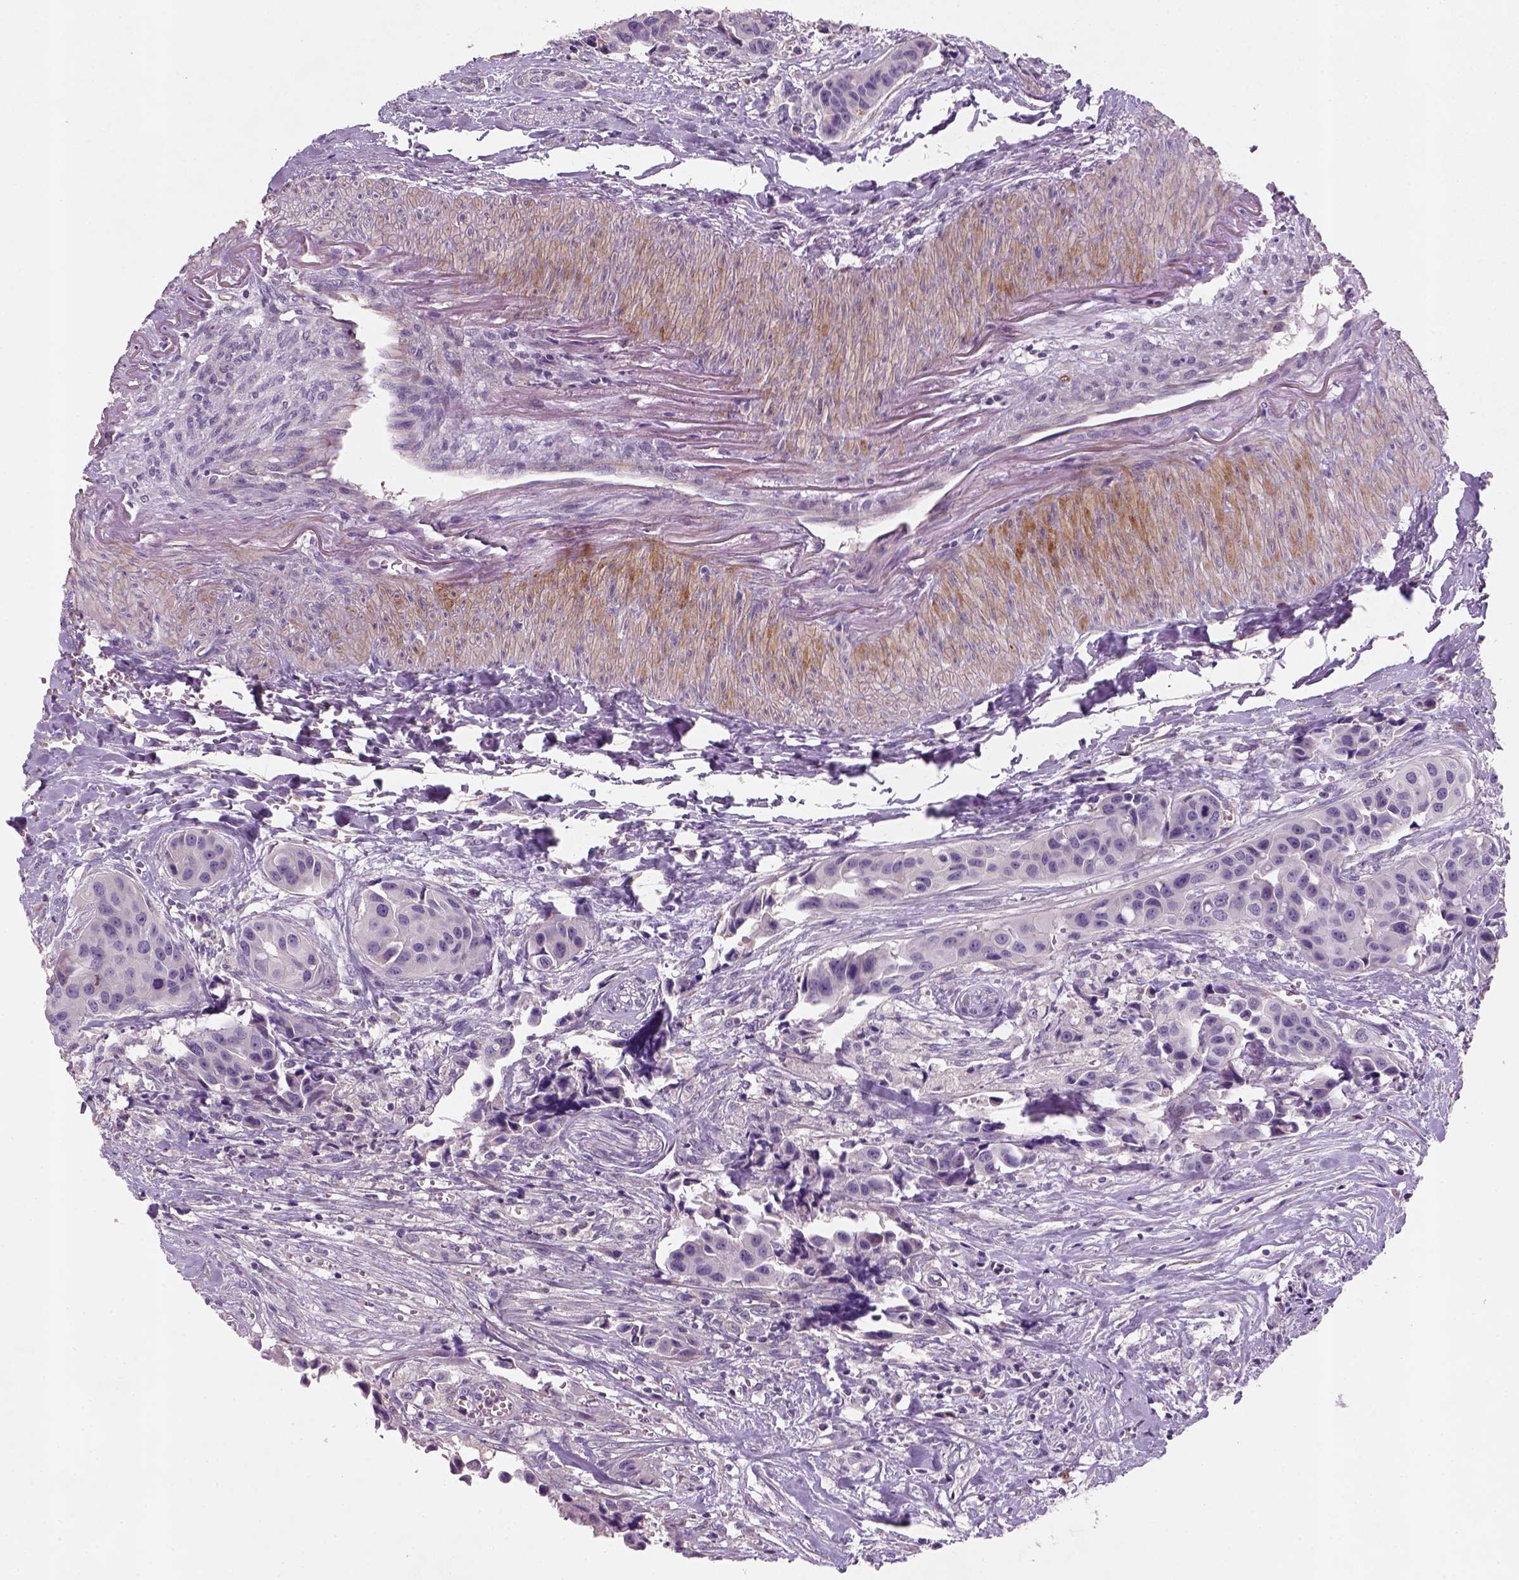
{"staining": {"intensity": "negative", "quantity": "none", "location": "none"}, "tissue": "head and neck cancer", "cell_type": "Tumor cells", "image_type": "cancer", "snomed": [{"axis": "morphology", "description": "Adenocarcinoma, NOS"}, {"axis": "topography", "description": "Head-Neck"}], "caption": "This photomicrograph is of adenocarcinoma (head and neck) stained with immunohistochemistry (IHC) to label a protein in brown with the nuclei are counter-stained blue. There is no staining in tumor cells.", "gene": "NUDT6", "patient": {"sex": "male", "age": 76}}